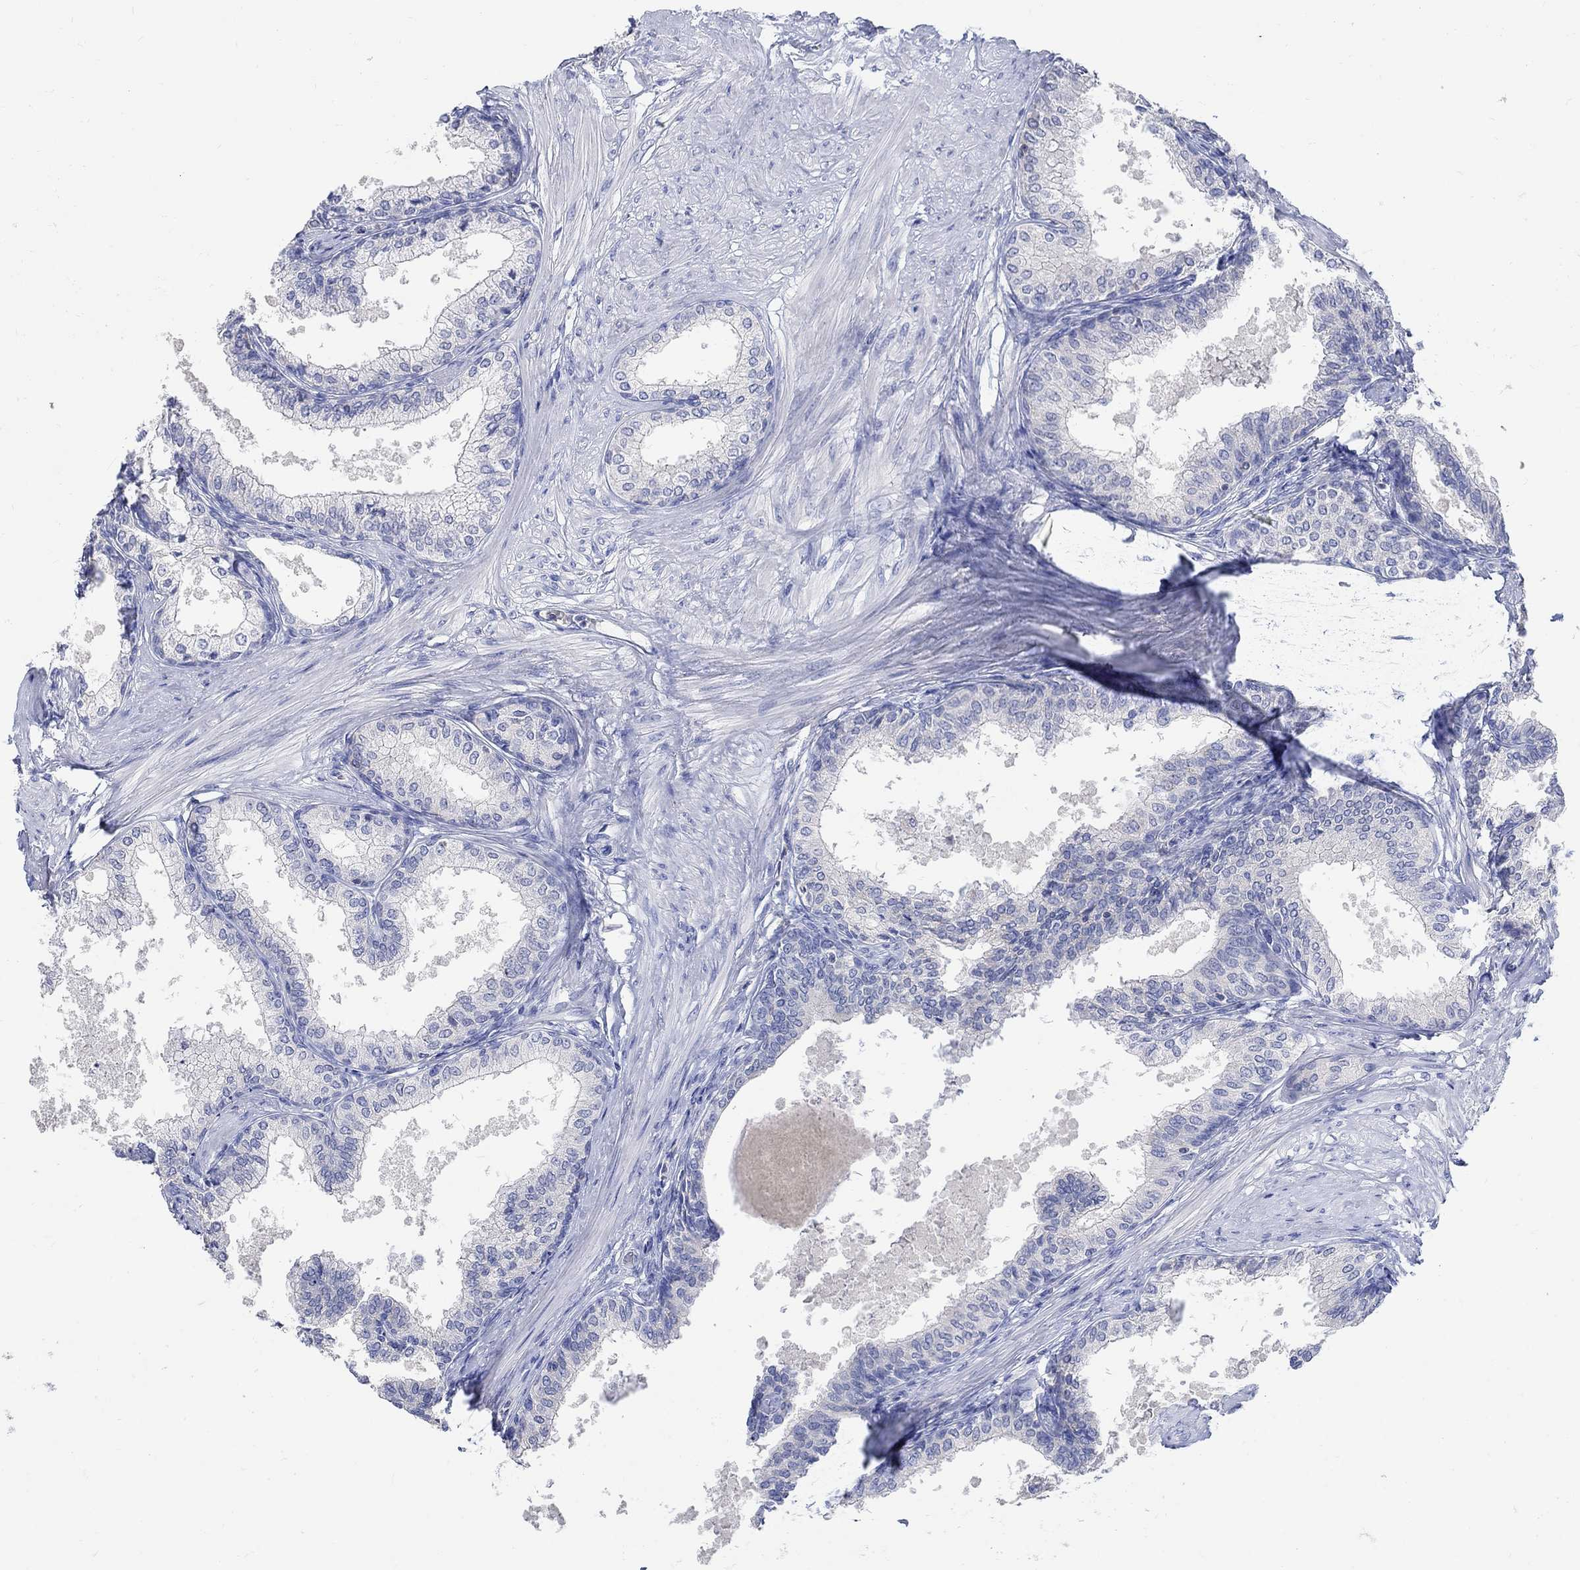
{"staining": {"intensity": "negative", "quantity": "none", "location": "none"}, "tissue": "prostate", "cell_type": "Glandular cells", "image_type": "normal", "snomed": [{"axis": "morphology", "description": "Normal tissue, NOS"}, {"axis": "topography", "description": "Prostate"}], "caption": "Protein analysis of unremarkable prostate demonstrates no significant positivity in glandular cells.", "gene": "GCM1", "patient": {"sex": "male", "age": 63}}